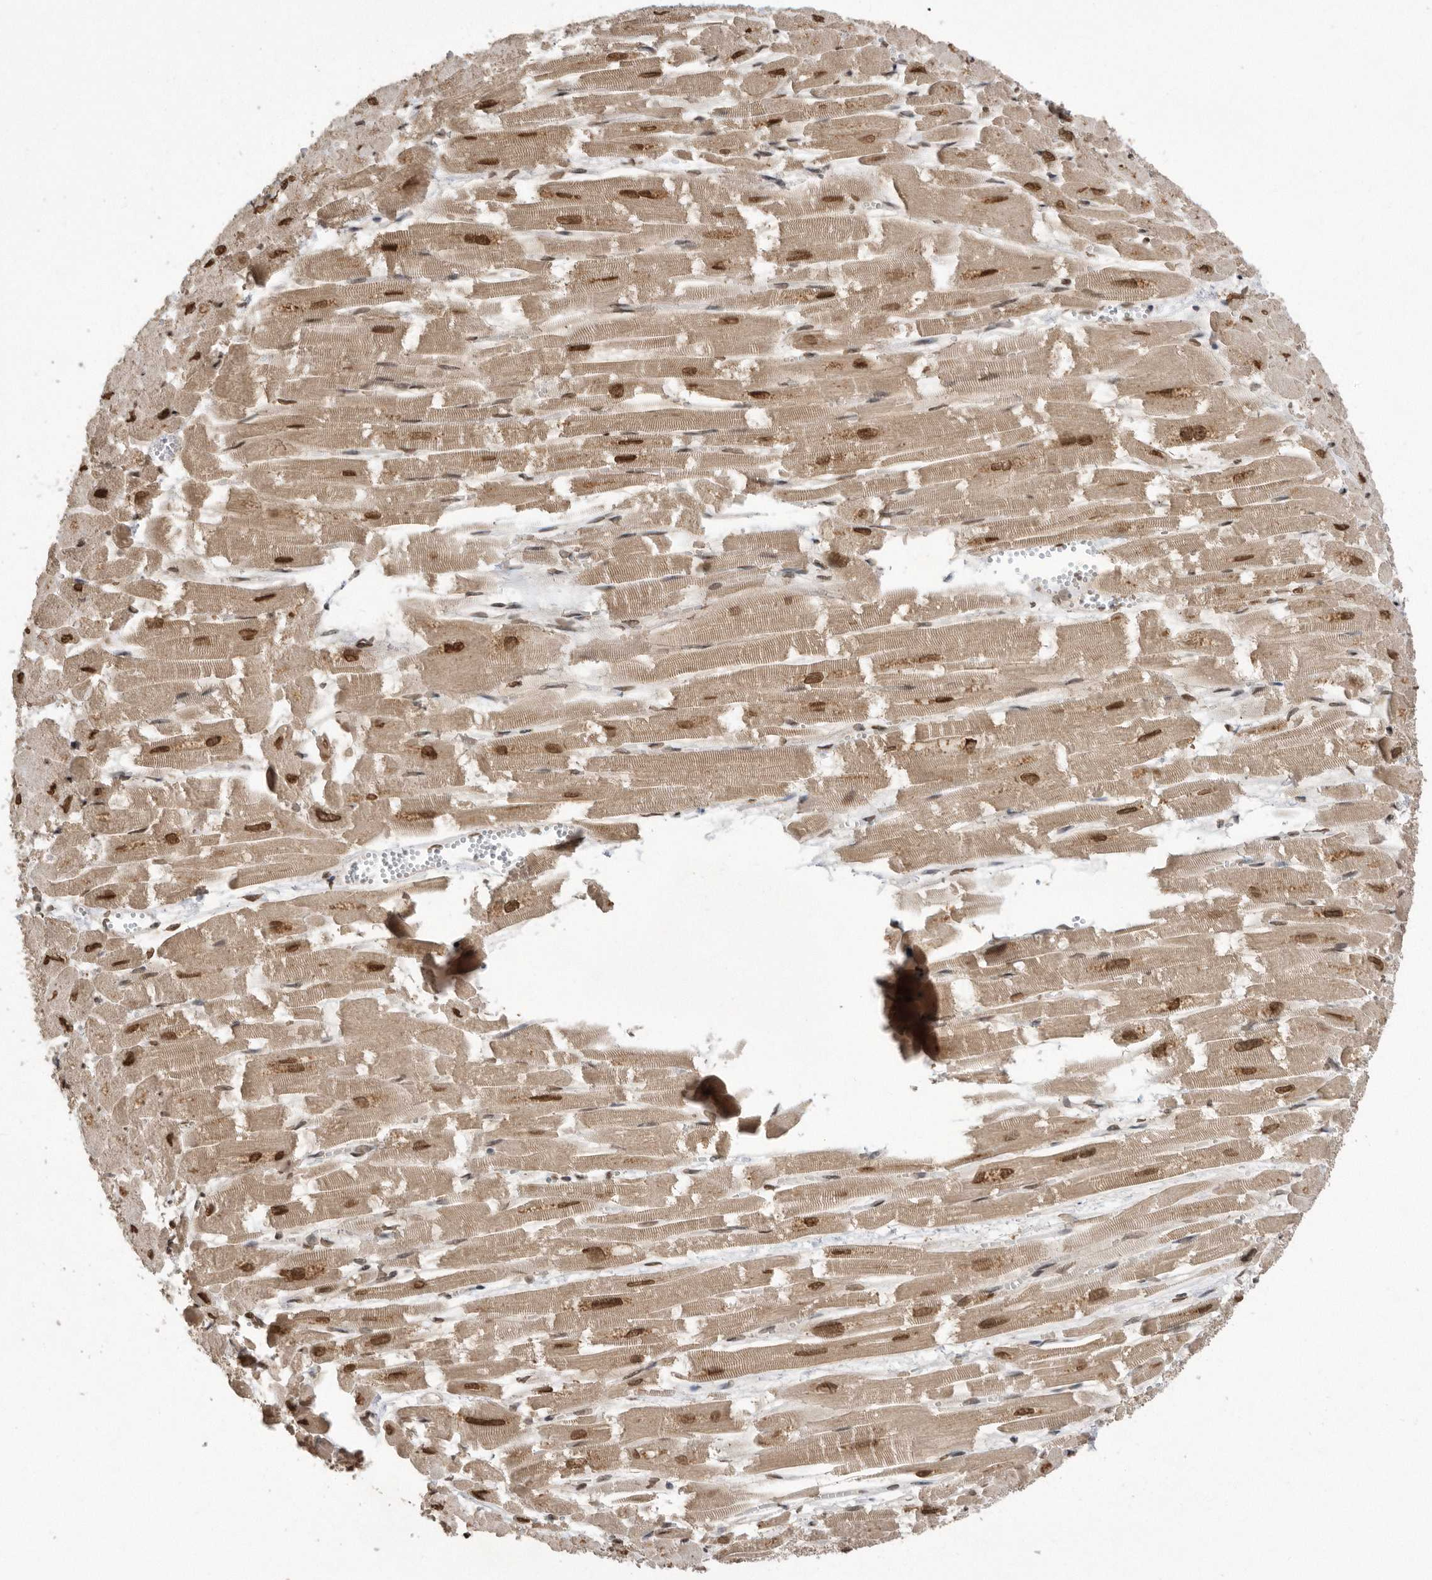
{"staining": {"intensity": "moderate", "quantity": ">75%", "location": "cytoplasmic/membranous,nuclear"}, "tissue": "heart muscle", "cell_type": "Cardiomyocytes", "image_type": "normal", "snomed": [{"axis": "morphology", "description": "Normal tissue, NOS"}, {"axis": "topography", "description": "Heart"}], "caption": "Immunohistochemical staining of benign heart muscle shows medium levels of moderate cytoplasmic/membranous,nuclear expression in approximately >75% of cardiomyocytes. Immunohistochemistry (ihc) stains the protein in brown and the nuclei are stained blue.", "gene": "TDRD3", "patient": {"sex": "male", "age": 54}}